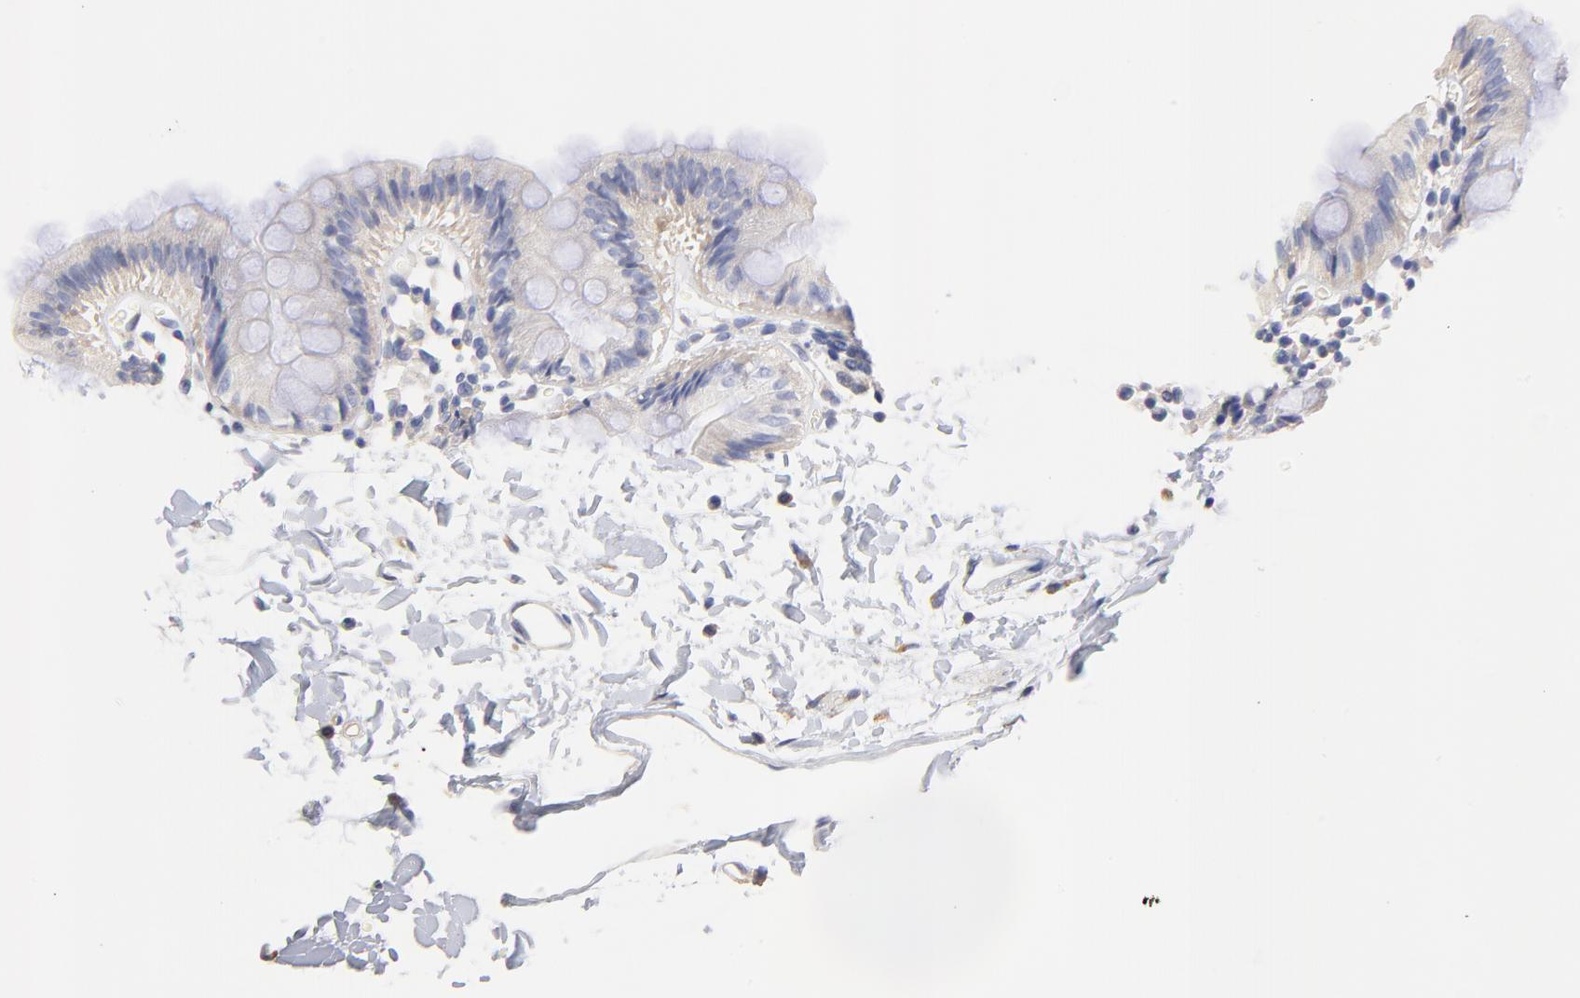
{"staining": {"intensity": "negative", "quantity": "none", "location": "none"}, "tissue": "colon", "cell_type": "Endothelial cells", "image_type": "normal", "snomed": [{"axis": "morphology", "description": "Normal tissue, NOS"}, {"axis": "topography", "description": "Colon"}], "caption": "Photomicrograph shows no protein staining in endothelial cells of unremarkable colon.", "gene": "HS3ST1", "patient": {"sex": "male", "age": 14}}